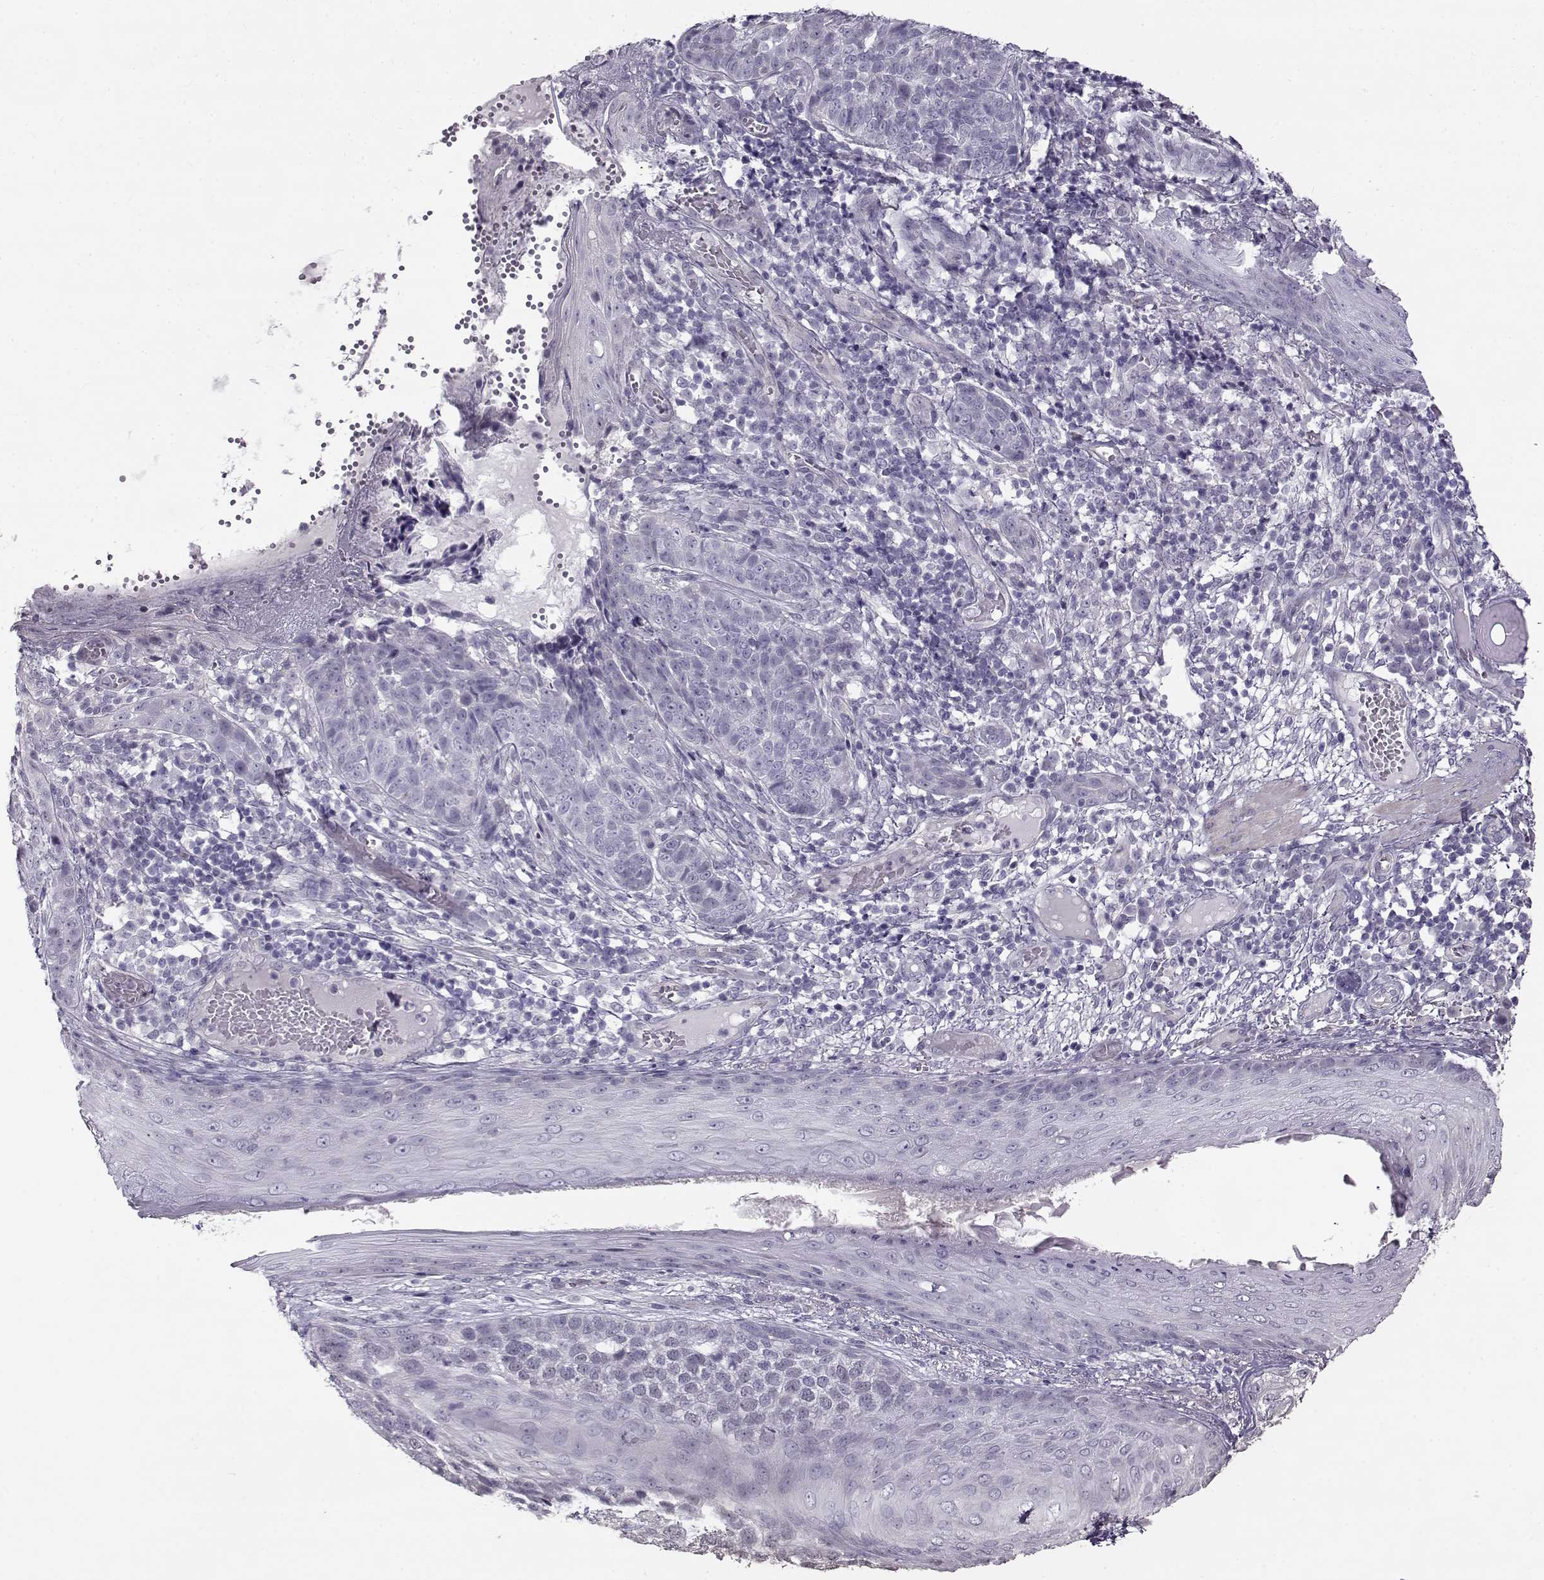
{"staining": {"intensity": "negative", "quantity": "none", "location": "none"}, "tissue": "skin cancer", "cell_type": "Tumor cells", "image_type": "cancer", "snomed": [{"axis": "morphology", "description": "Basal cell carcinoma"}, {"axis": "topography", "description": "Skin"}], "caption": "Immunohistochemistry of human skin basal cell carcinoma exhibits no staining in tumor cells.", "gene": "TEX55", "patient": {"sex": "female", "age": 69}}